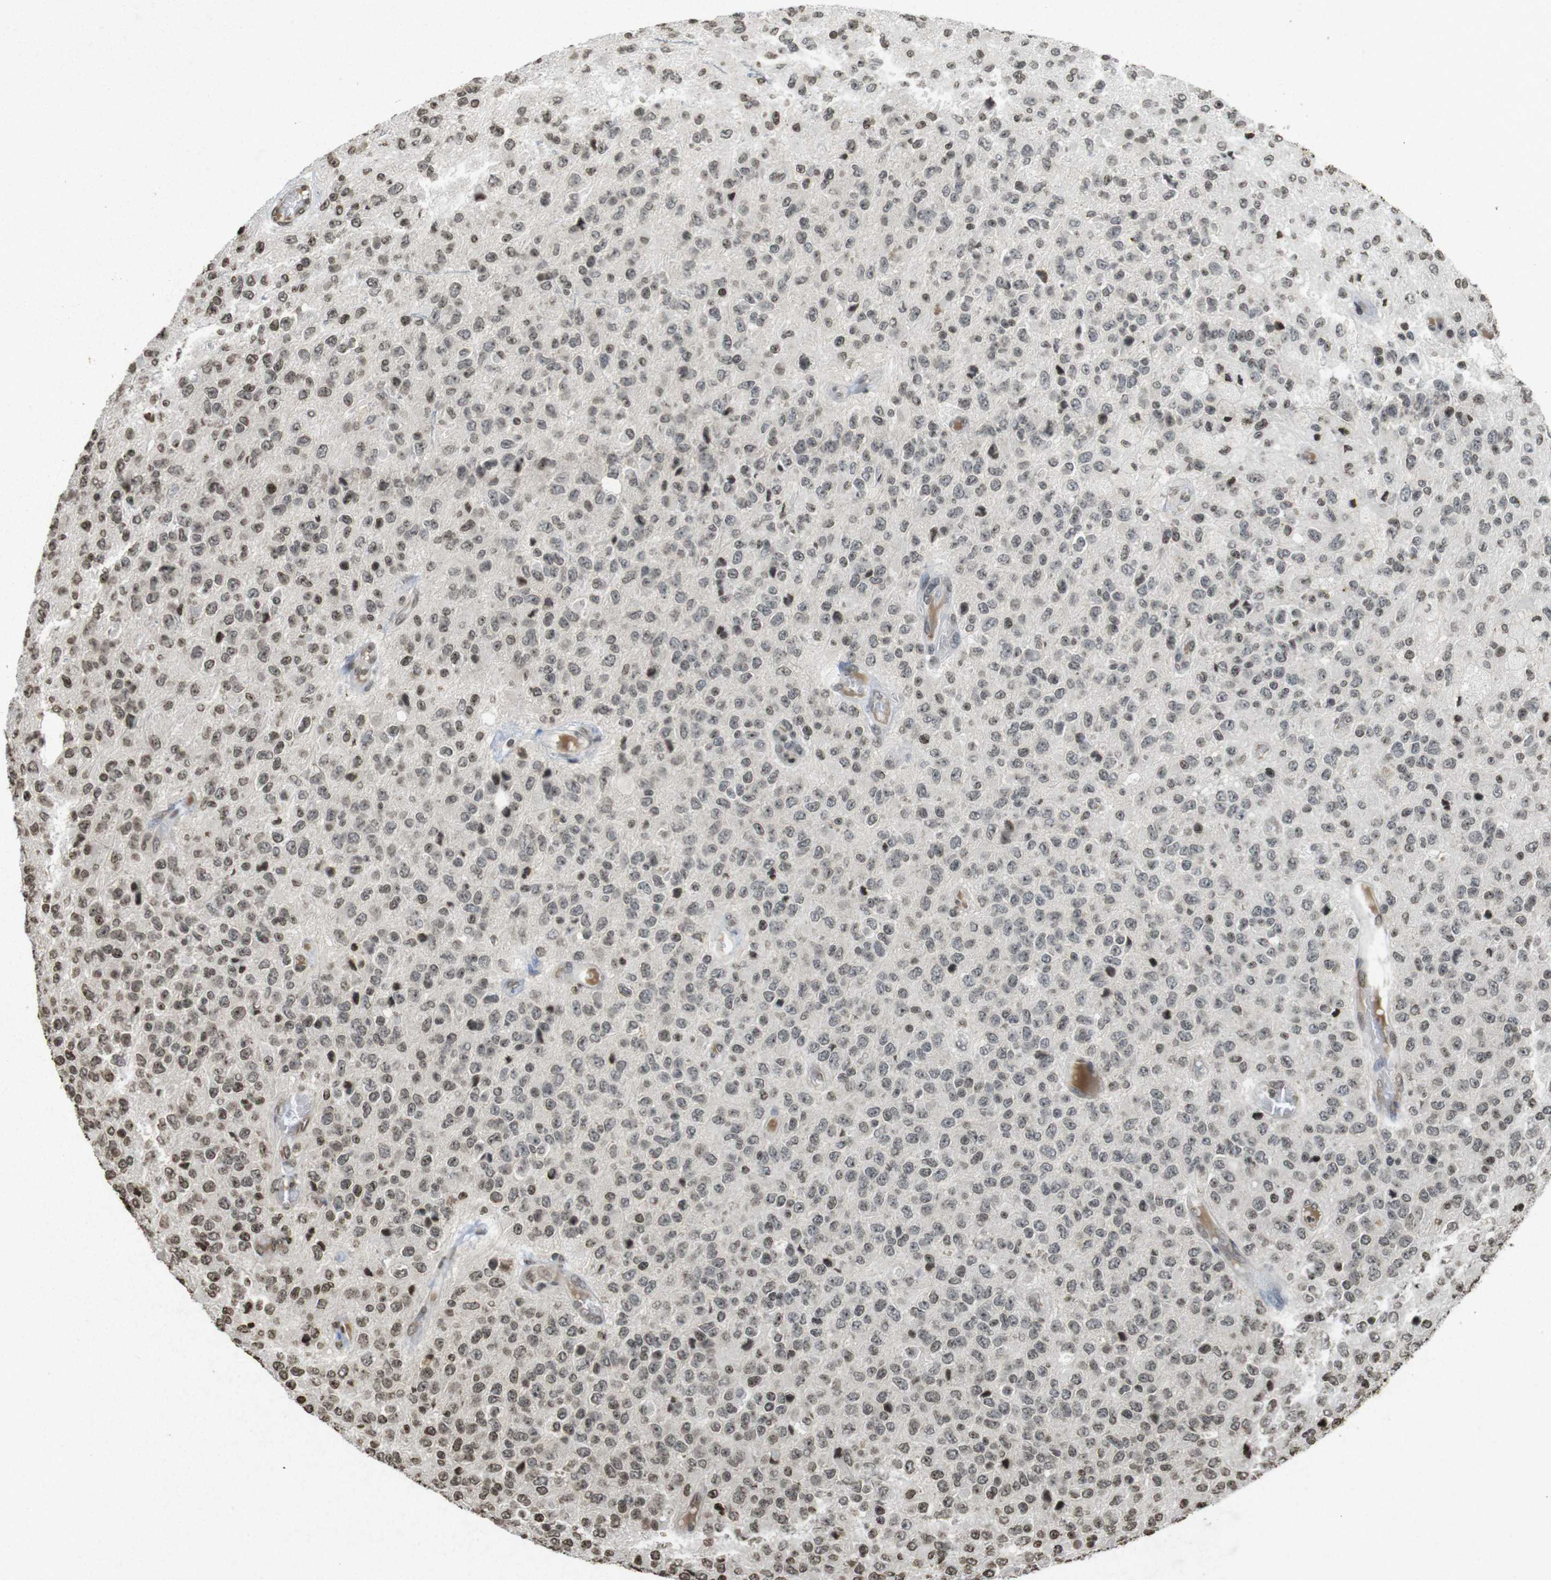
{"staining": {"intensity": "moderate", "quantity": "<25%", "location": "nuclear"}, "tissue": "glioma", "cell_type": "Tumor cells", "image_type": "cancer", "snomed": [{"axis": "morphology", "description": "Glioma, malignant, High grade"}, {"axis": "topography", "description": "pancreas cauda"}], "caption": "High-magnification brightfield microscopy of malignant glioma (high-grade) stained with DAB (3,3'-diaminobenzidine) (brown) and counterstained with hematoxylin (blue). tumor cells exhibit moderate nuclear expression is identified in about<25% of cells.", "gene": "FOXA3", "patient": {"sex": "male", "age": 60}}